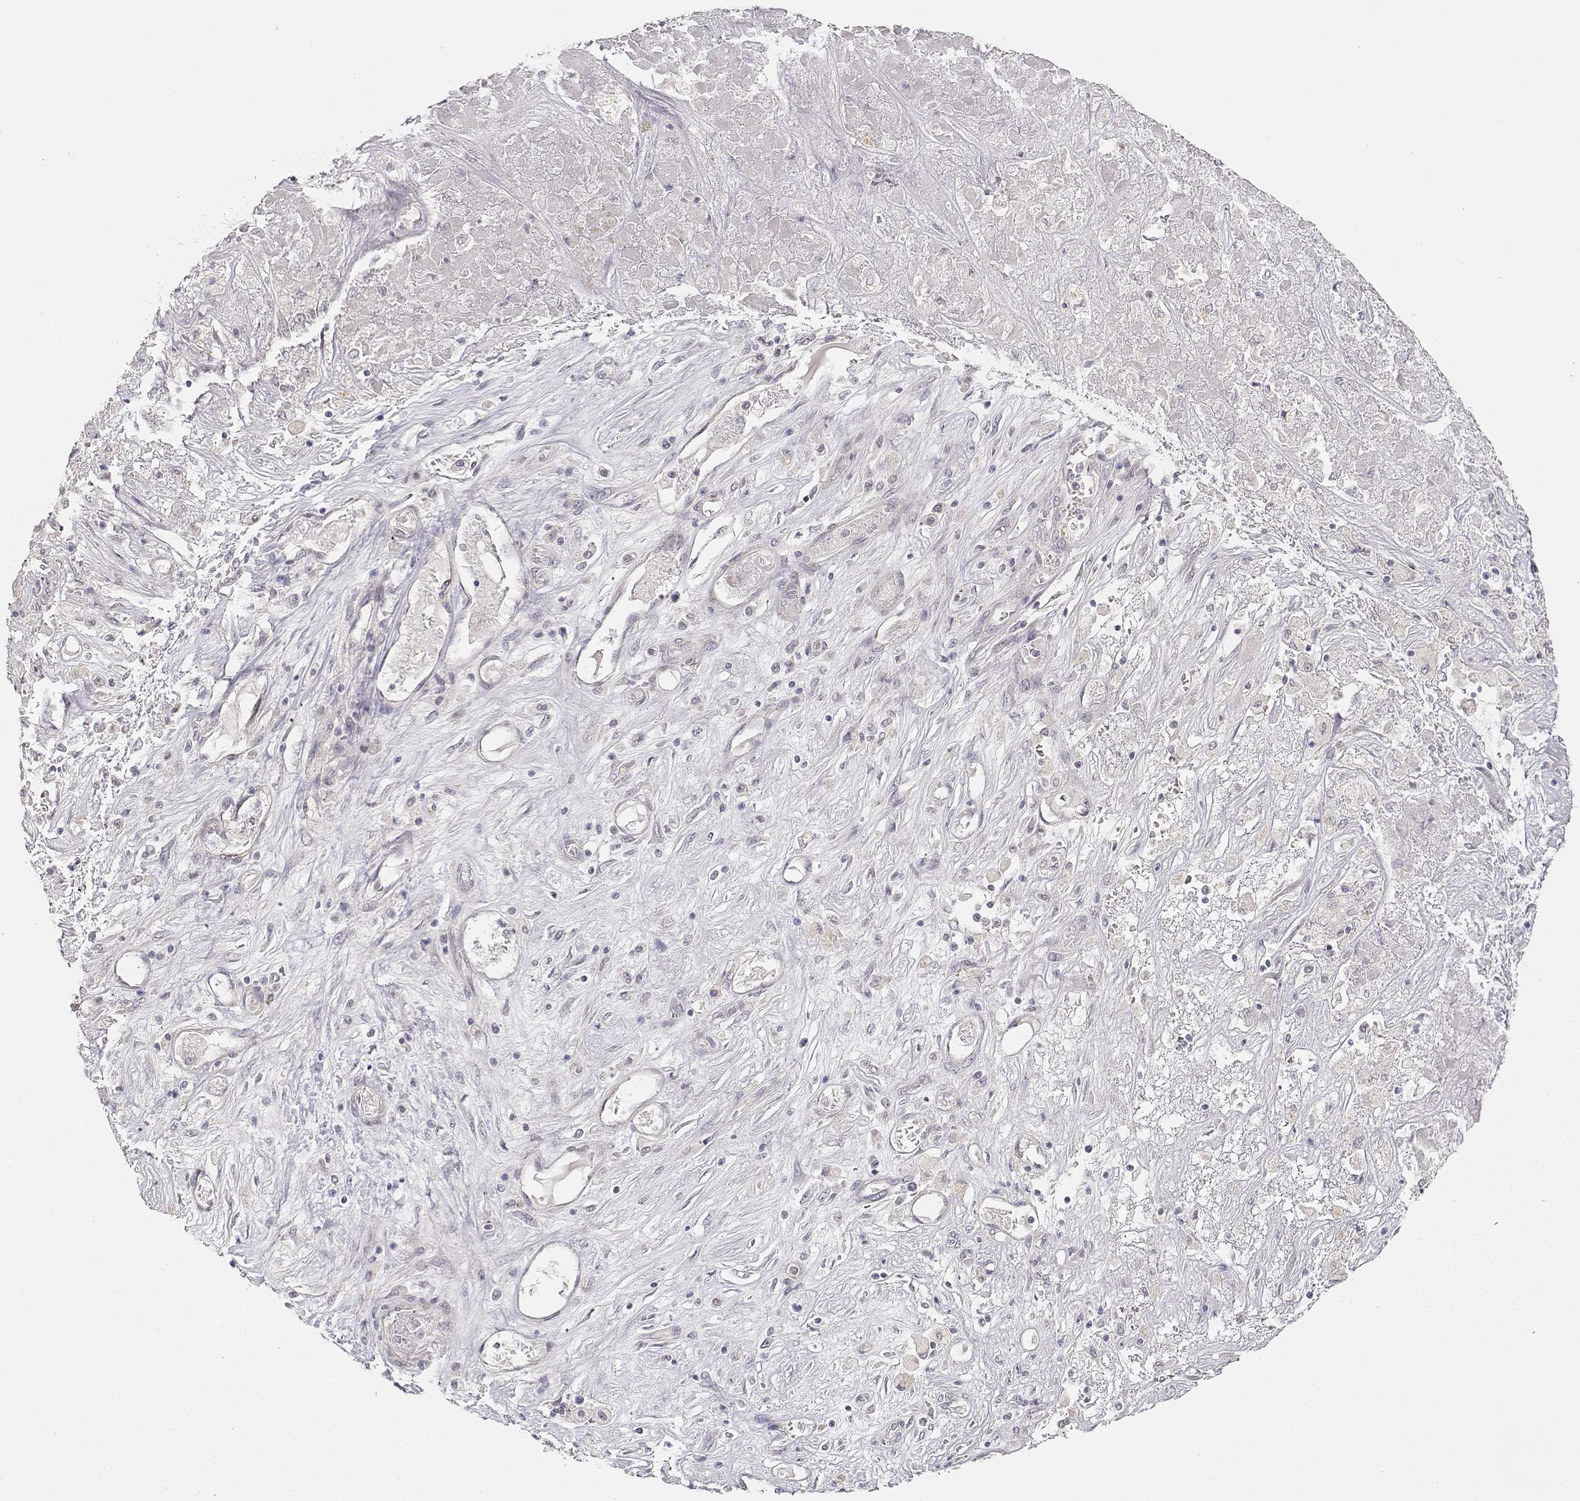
{"staining": {"intensity": "negative", "quantity": "none", "location": "none"}, "tissue": "liver cancer", "cell_type": "Tumor cells", "image_type": "cancer", "snomed": [{"axis": "morphology", "description": "Cholangiocarcinoma"}, {"axis": "topography", "description": "Liver"}], "caption": "Tumor cells are negative for brown protein staining in liver cancer (cholangiocarcinoma). Nuclei are stained in blue.", "gene": "EAF2", "patient": {"sex": "female", "age": 52}}